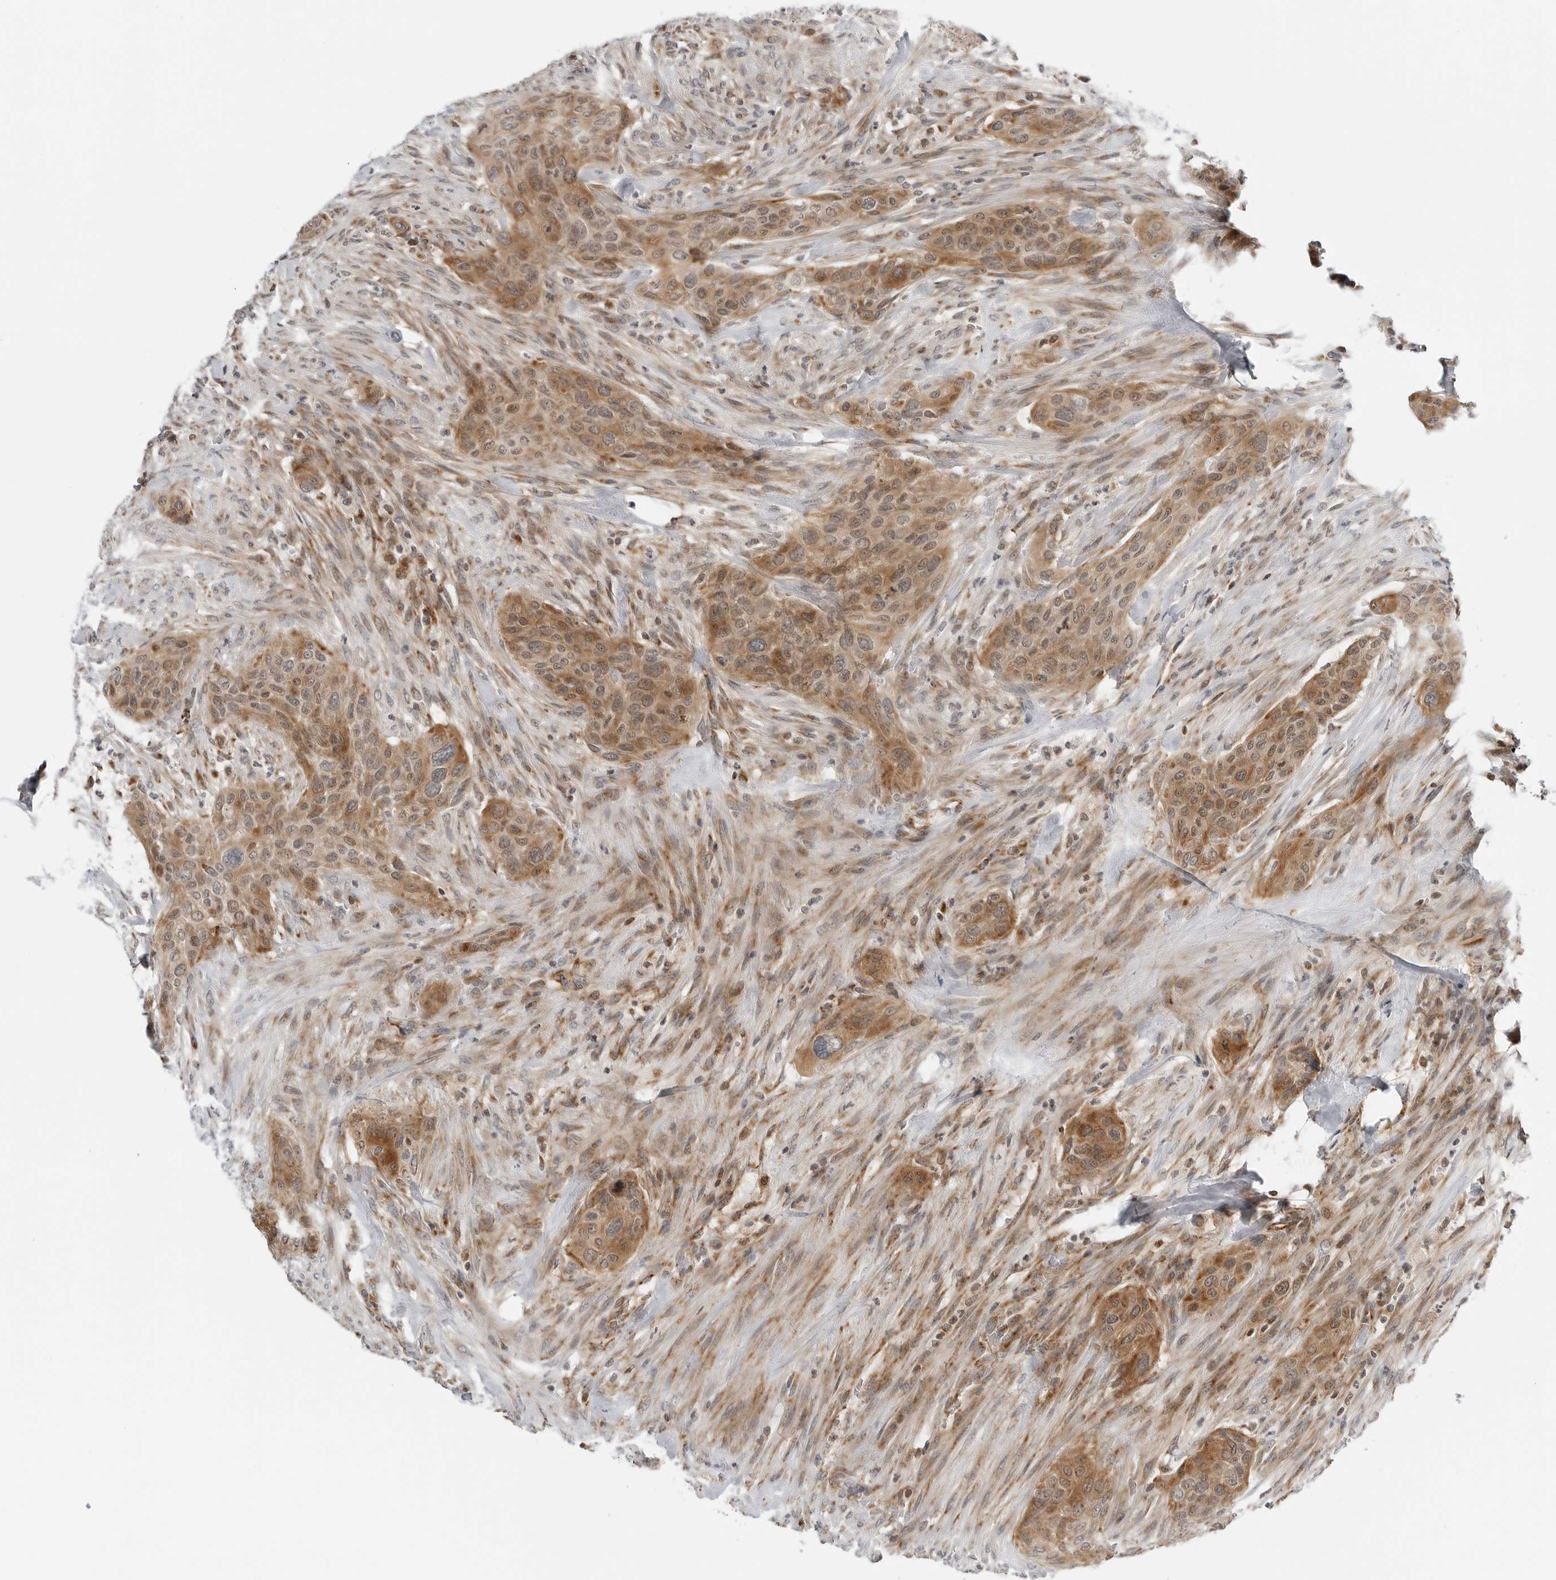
{"staining": {"intensity": "moderate", "quantity": ">75%", "location": "cytoplasmic/membranous"}, "tissue": "urothelial cancer", "cell_type": "Tumor cells", "image_type": "cancer", "snomed": [{"axis": "morphology", "description": "Urothelial carcinoma, High grade"}, {"axis": "topography", "description": "Urinary bladder"}], "caption": "Brown immunohistochemical staining in human high-grade urothelial carcinoma exhibits moderate cytoplasmic/membranous staining in about >75% of tumor cells.", "gene": "PEX2", "patient": {"sex": "male", "age": 35}}